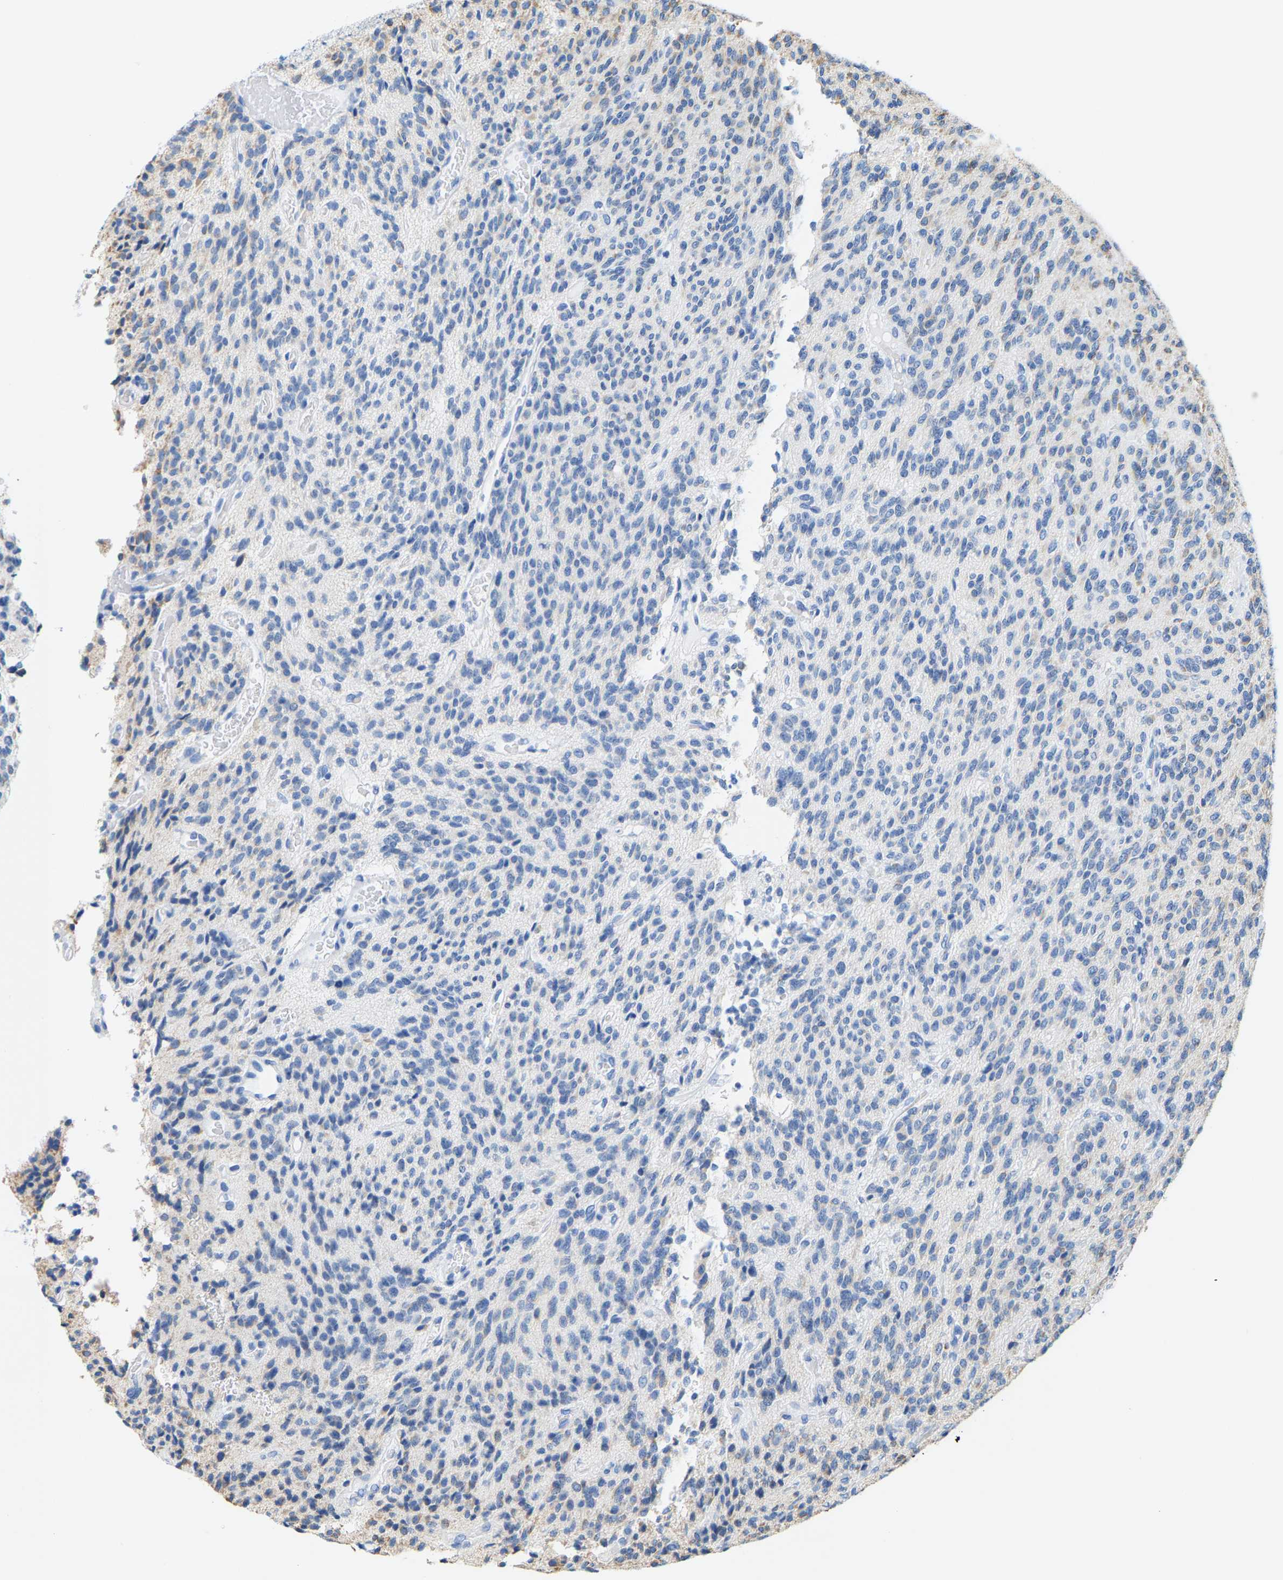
{"staining": {"intensity": "negative", "quantity": "none", "location": "none"}, "tissue": "glioma", "cell_type": "Tumor cells", "image_type": "cancer", "snomed": [{"axis": "morphology", "description": "Glioma, malignant, High grade"}, {"axis": "topography", "description": "Brain"}], "caption": "Glioma stained for a protein using immunohistochemistry (IHC) reveals no positivity tumor cells.", "gene": "SHMT2", "patient": {"sex": "male", "age": 34}}